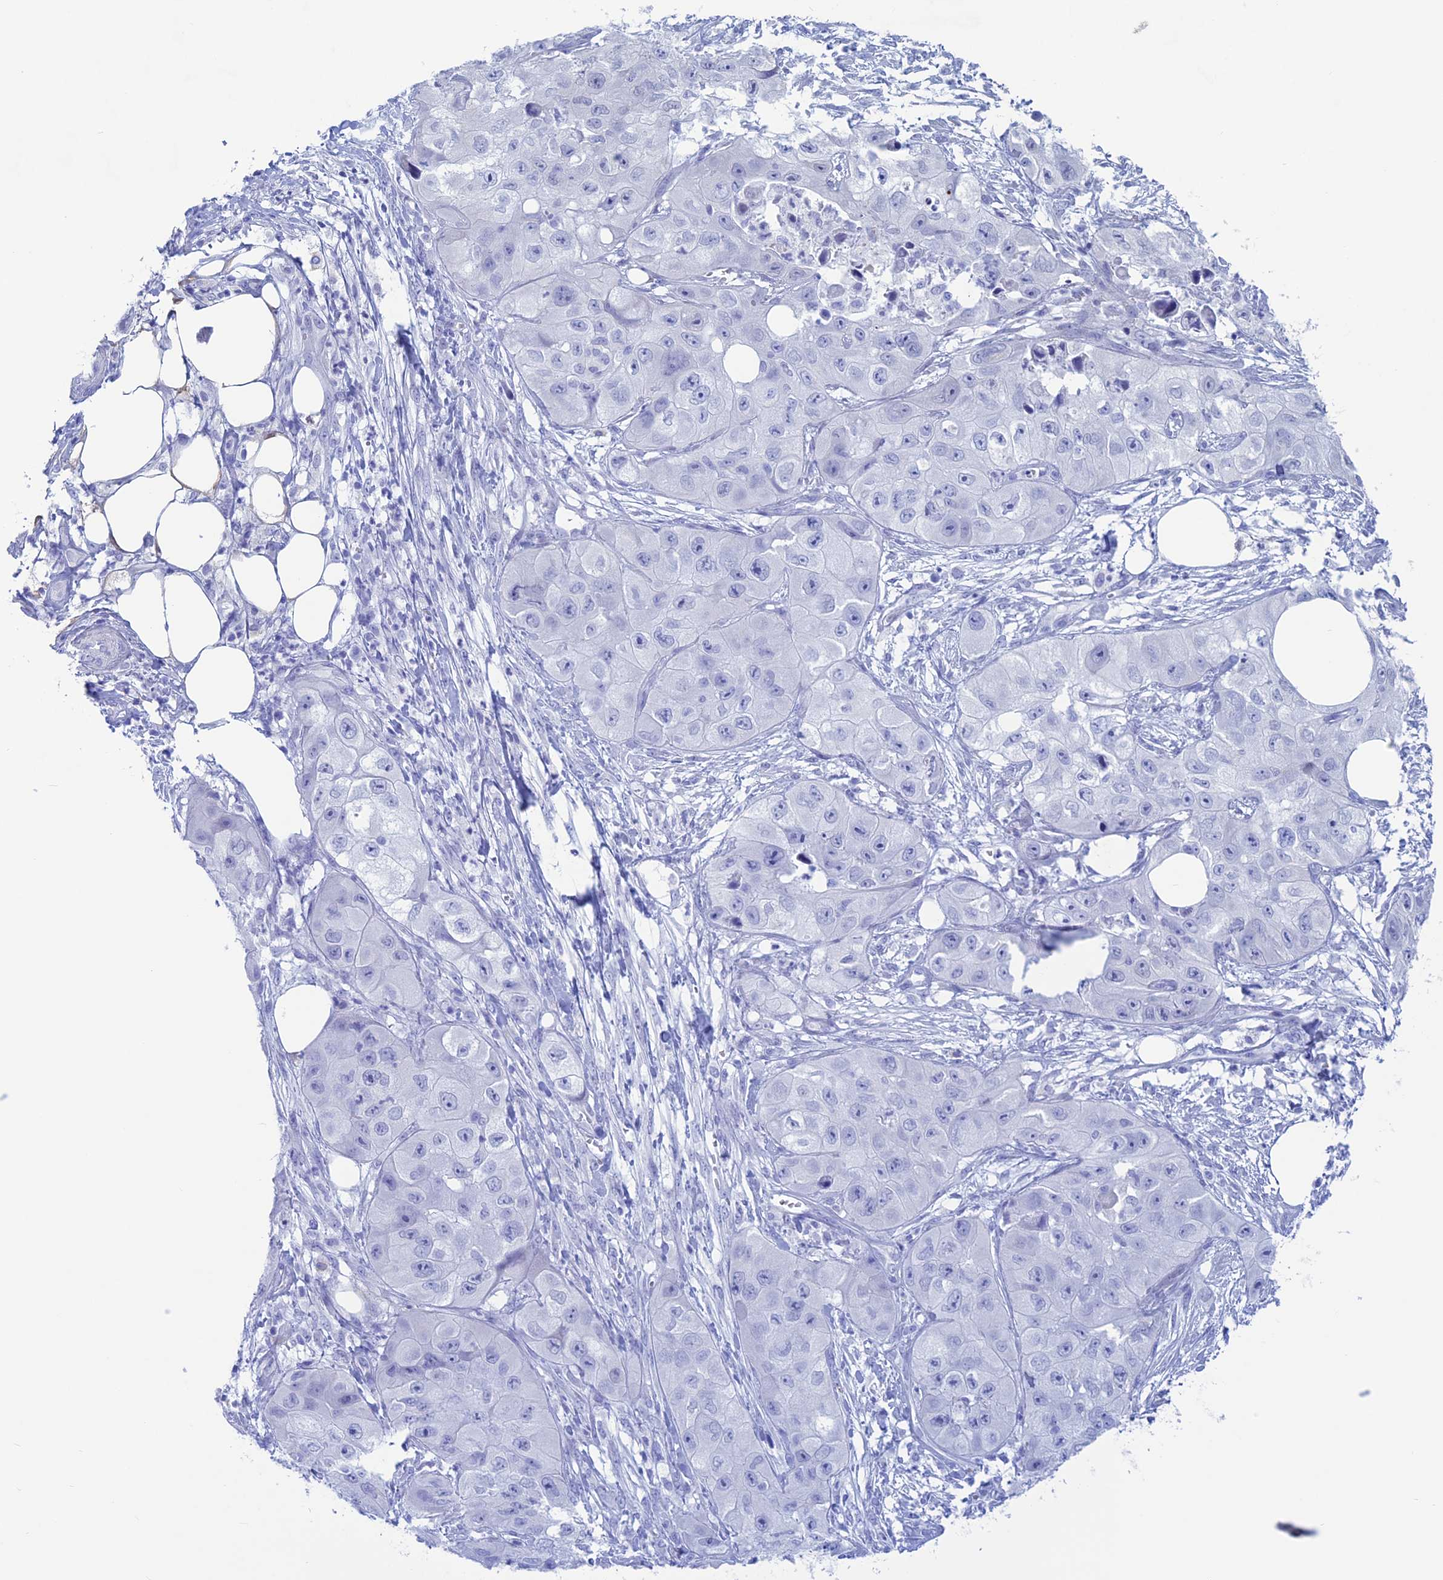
{"staining": {"intensity": "negative", "quantity": "none", "location": "none"}, "tissue": "skin cancer", "cell_type": "Tumor cells", "image_type": "cancer", "snomed": [{"axis": "morphology", "description": "Squamous cell carcinoma, NOS"}, {"axis": "topography", "description": "Skin"}, {"axis": "topography", "description": "Subcutis"}], "caption": "Immunohistochemistry (IHC) image of neoplastic tissue: human skin squamous cell carcinoma stained with DAB reveals no significant protein staining in tumor cells.", "gene": "LHFPL2", "patient": {"sex": "male", "age": 73}}